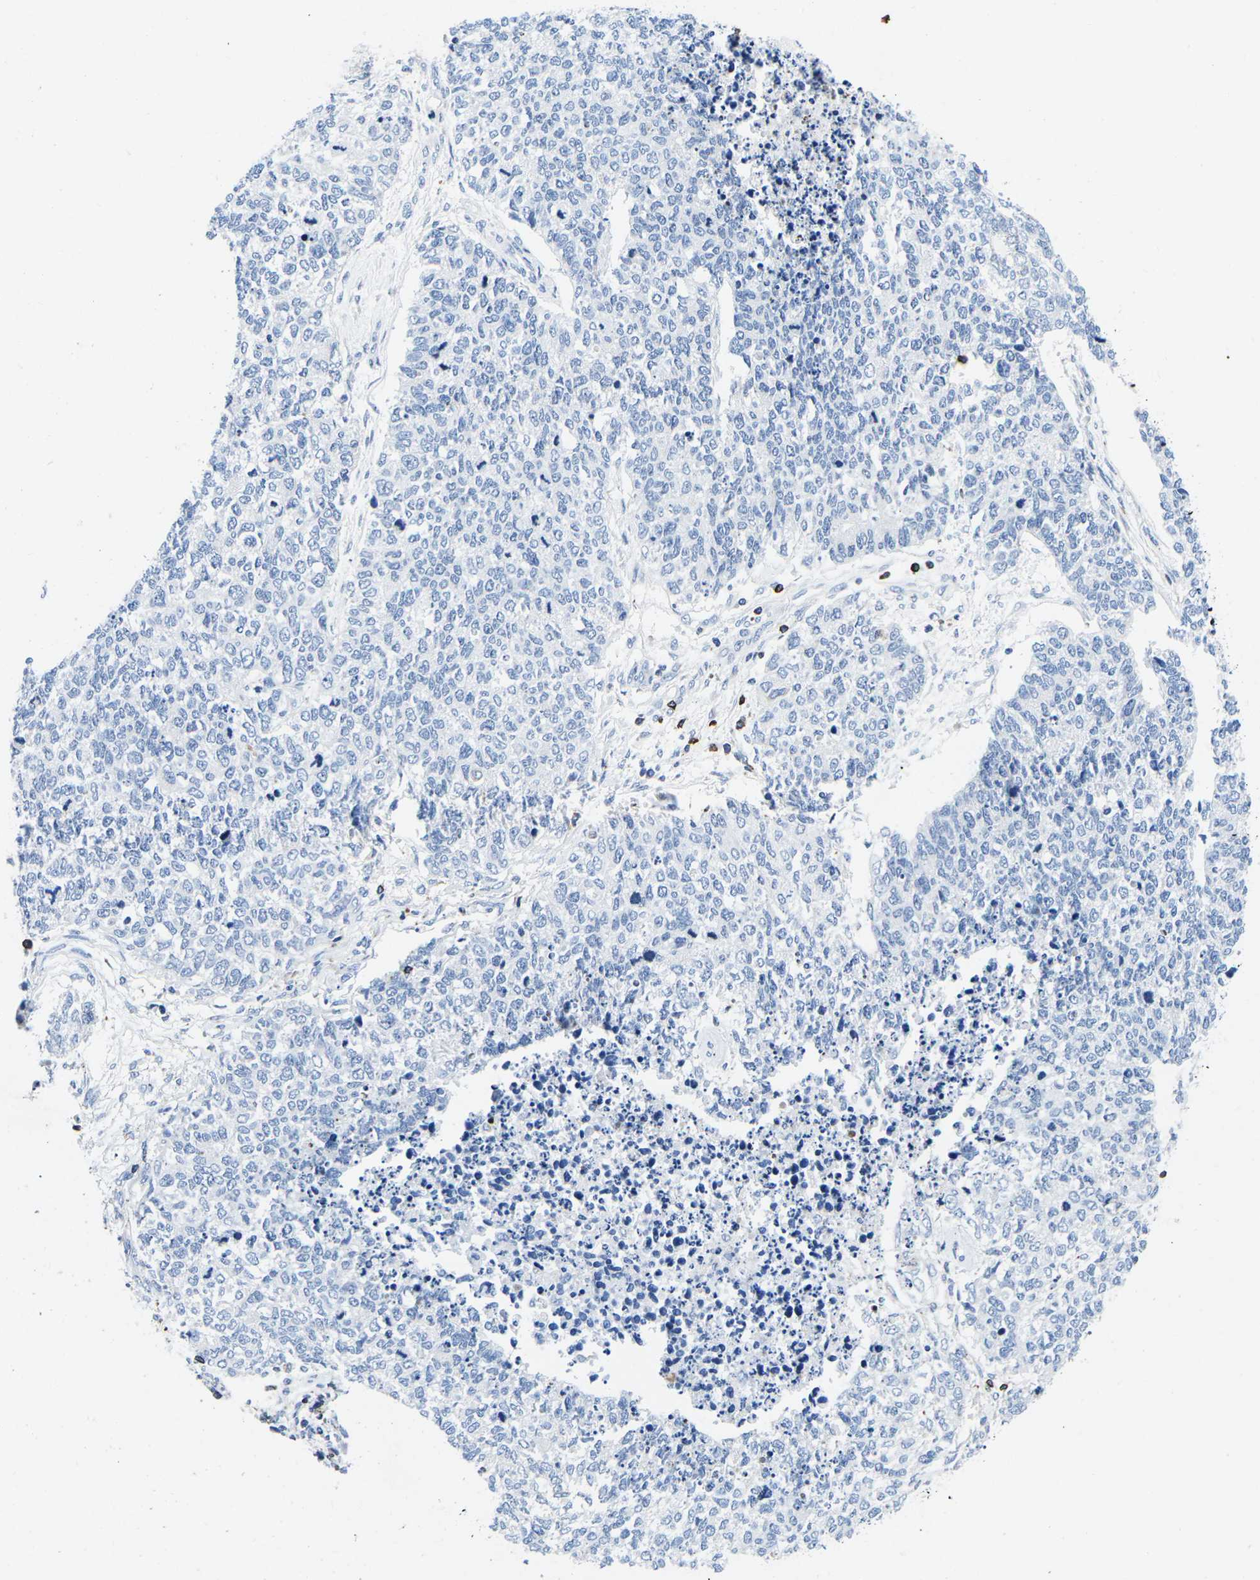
{"staining": {"intensity": "negative", "quantity": "none", "location": "none"}, "tissue": "cervical cancer", "cell_type": "Tumor cells", "image_type": "cancer", "snomed": [{"axis": "morphology", "description": "Squamous cell carcinoma, NOS"}, {"axis": "topography", "description": "Cervix"}], "caption": "IHC of human squamous cell carcinoma (cervical) shows no staining in tumor cells.", "gene": "CTSW", "patient": {"sex": "female", "age": 63}}